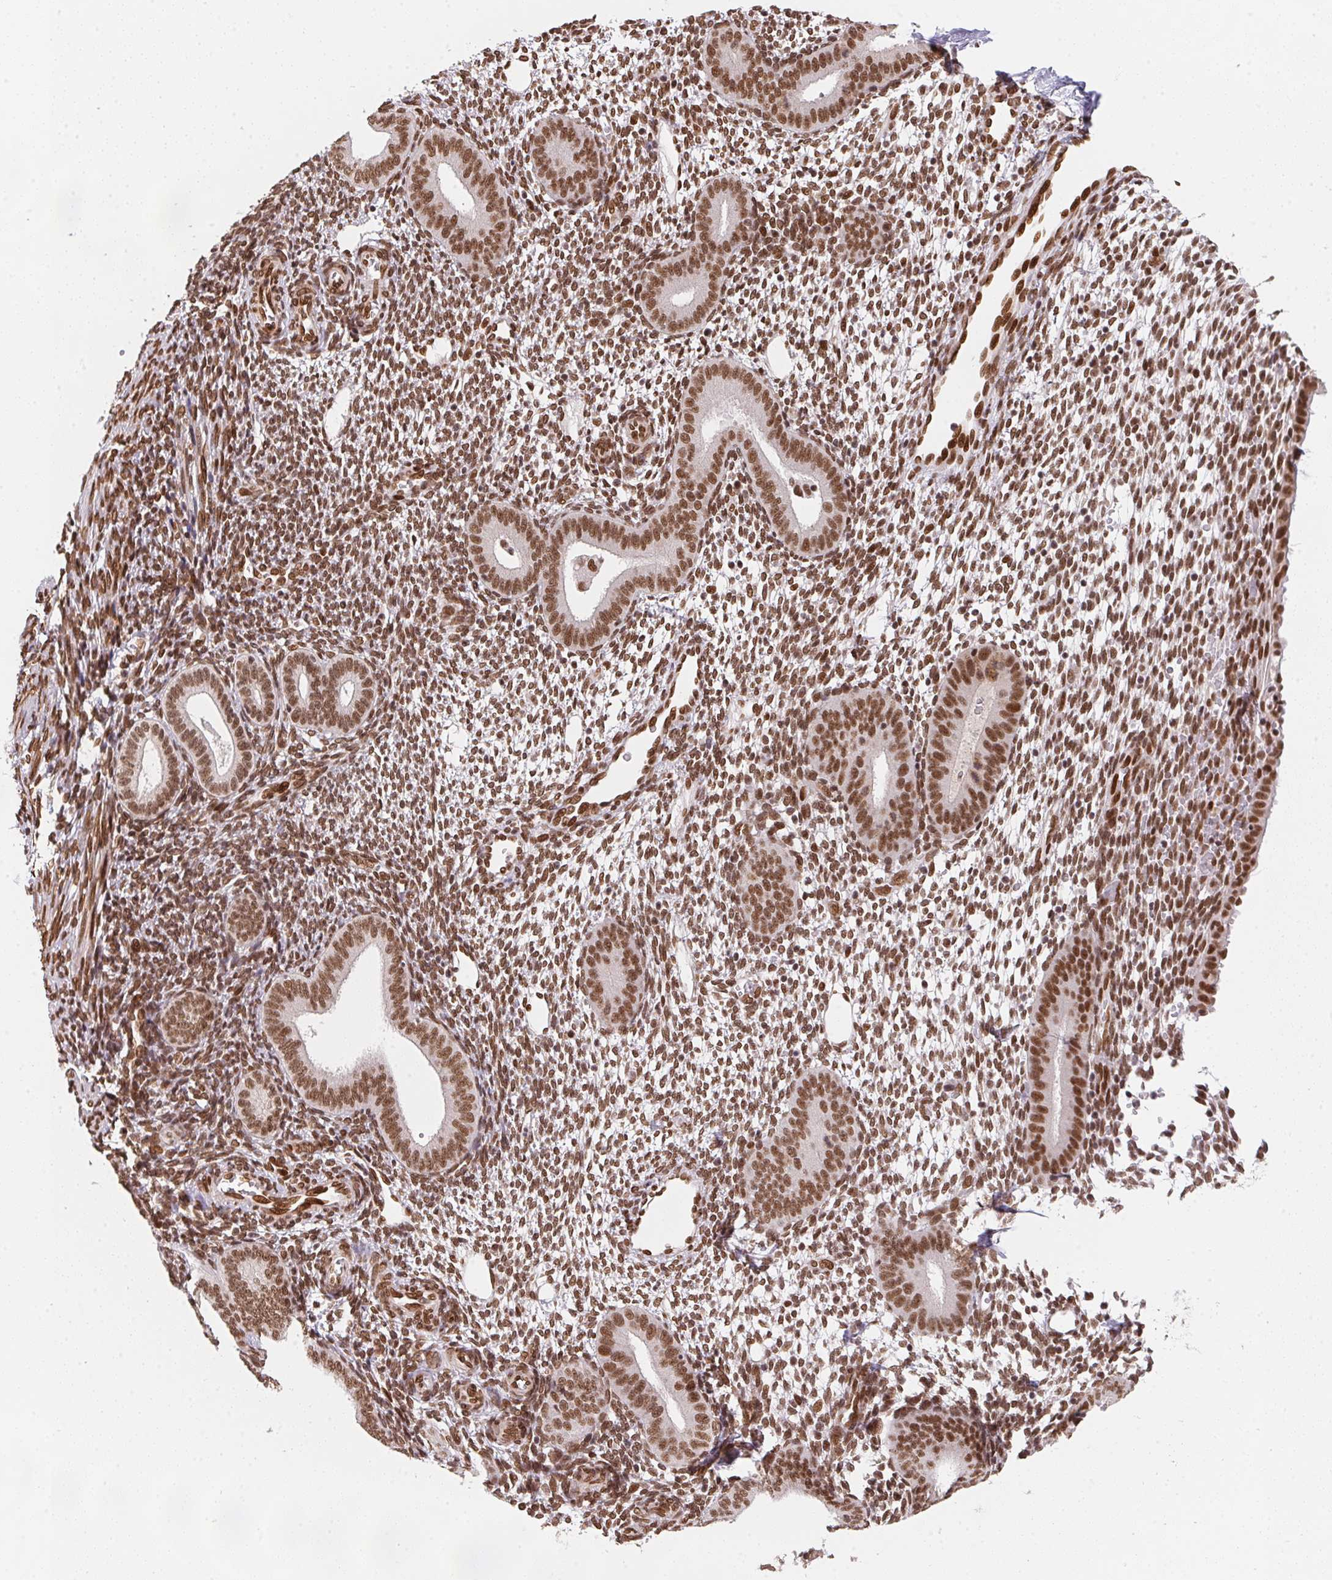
{"staining": {"intensity": "moderate", "quantity": ">75%", "location": "nuclear"}, "tissue": "endometrium", "cell_type": "Cells in endometrial stroma", "image_type": "normal", "snomed": [{"axis": "morphology", "description": "Normal tissue, NOS"}, {"axis": "topography", "description": "Endometrium"}], "caption": "Immunohistochemistry photomicrograph of benign endometrium stained for a protein (brown), which shows medium levels of moderate nuclear positivity in approximately >75% of cells in endometrial stroma.", "gene": "SAP30BP", "patient": {"sex": "female", "age": 40}}